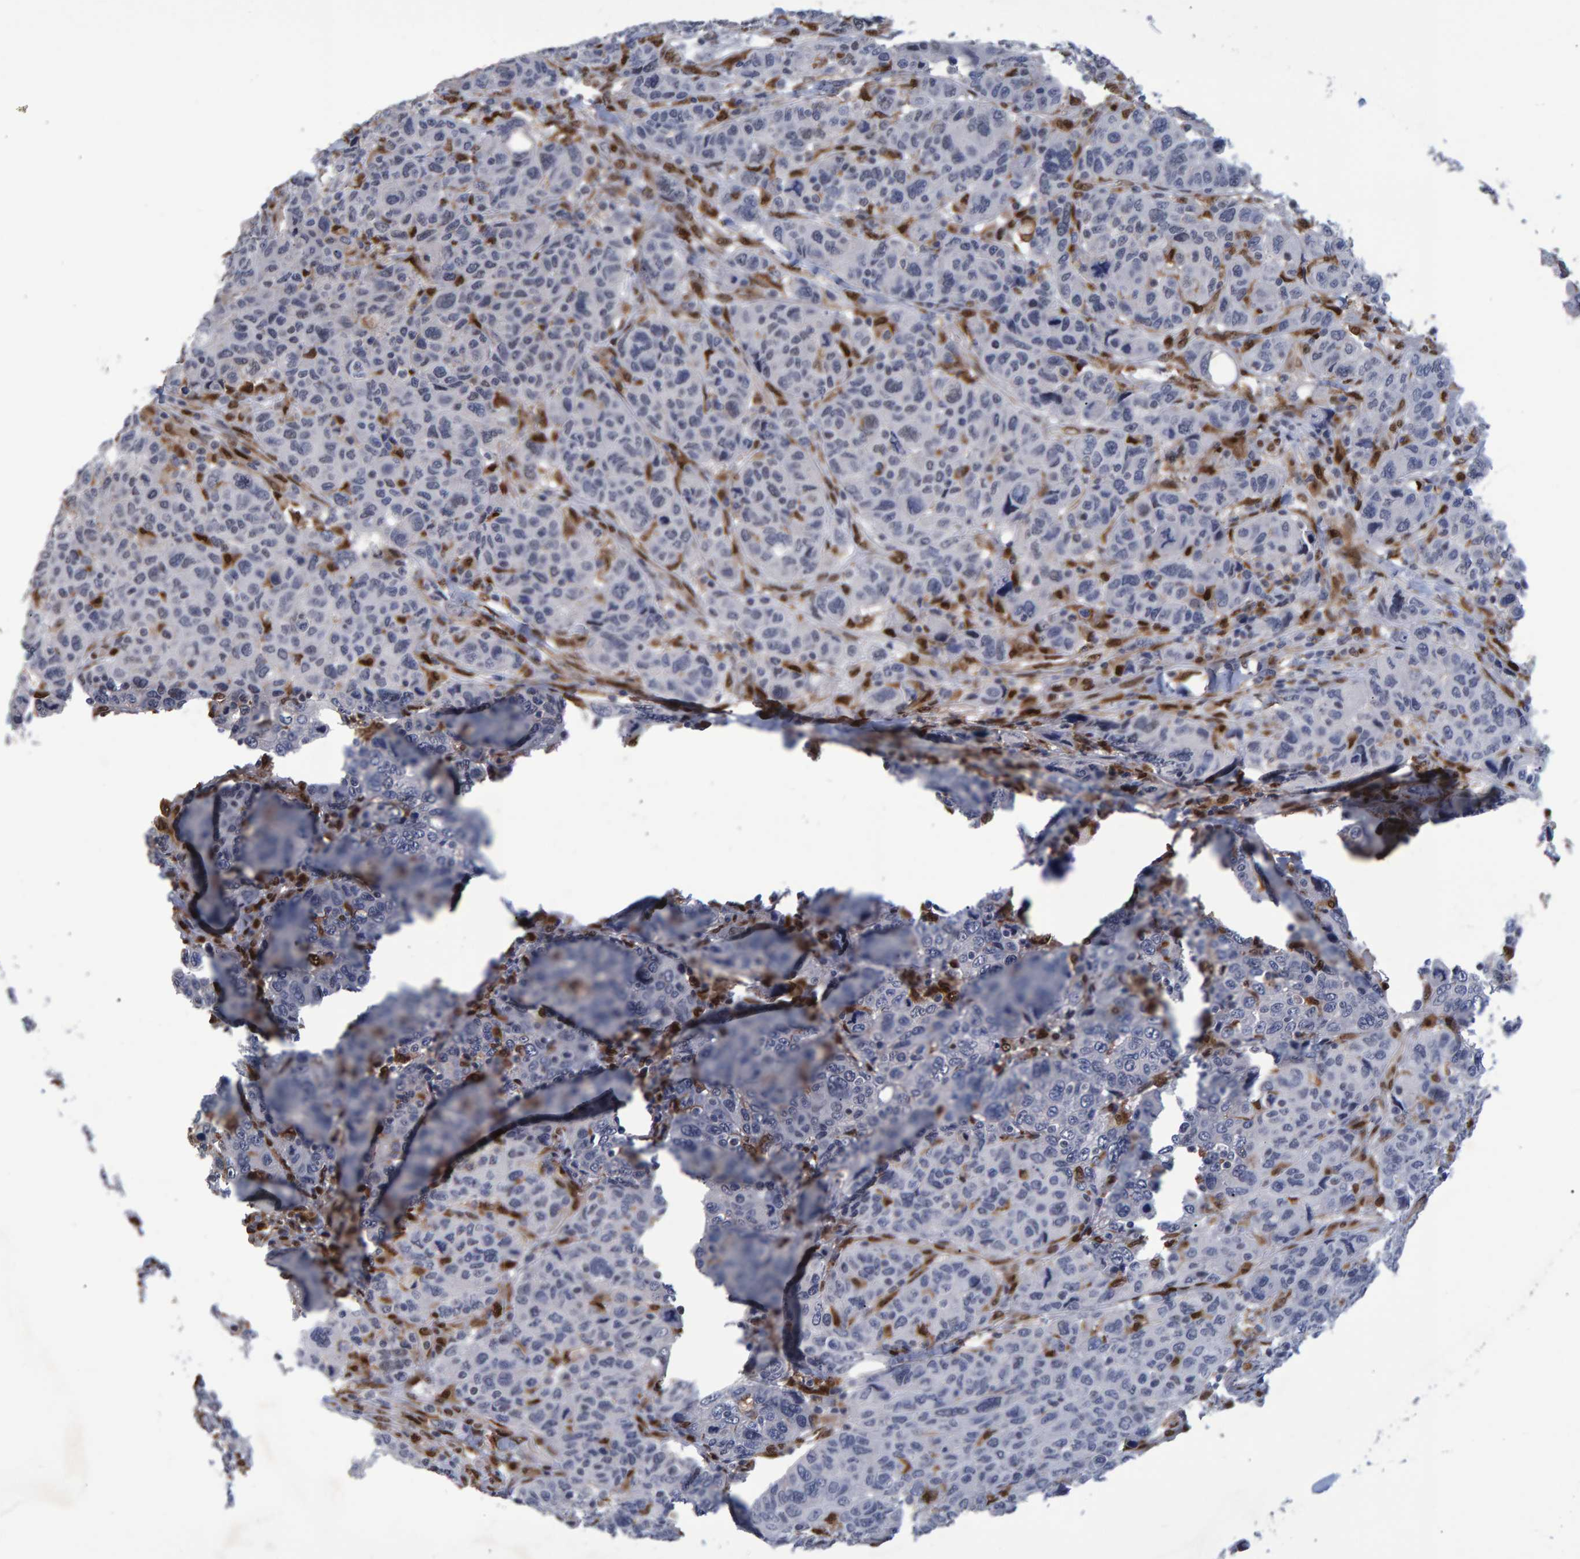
{"staining": {"intensity": "negative", "quantity": "none", "location": "none"}, "tissue": "breast cancer", "cell_type": "Tumor cells", "image_type": "cancer", "snomed": [{"axis": "morphology", "description": "Duct carcinoma"}, {"axis": "topography", "description": "Breast"}], "caption": "Breast intraductal carcinoma was stained to show a protein in brown. There is no significant staining in tumor cells. (Brightfield microscopy of DAB (3,3'-diaminobenzidine) IHC at high magnification).", "gene": "QKI", "patient": {"sex": "female", "age": 37}}